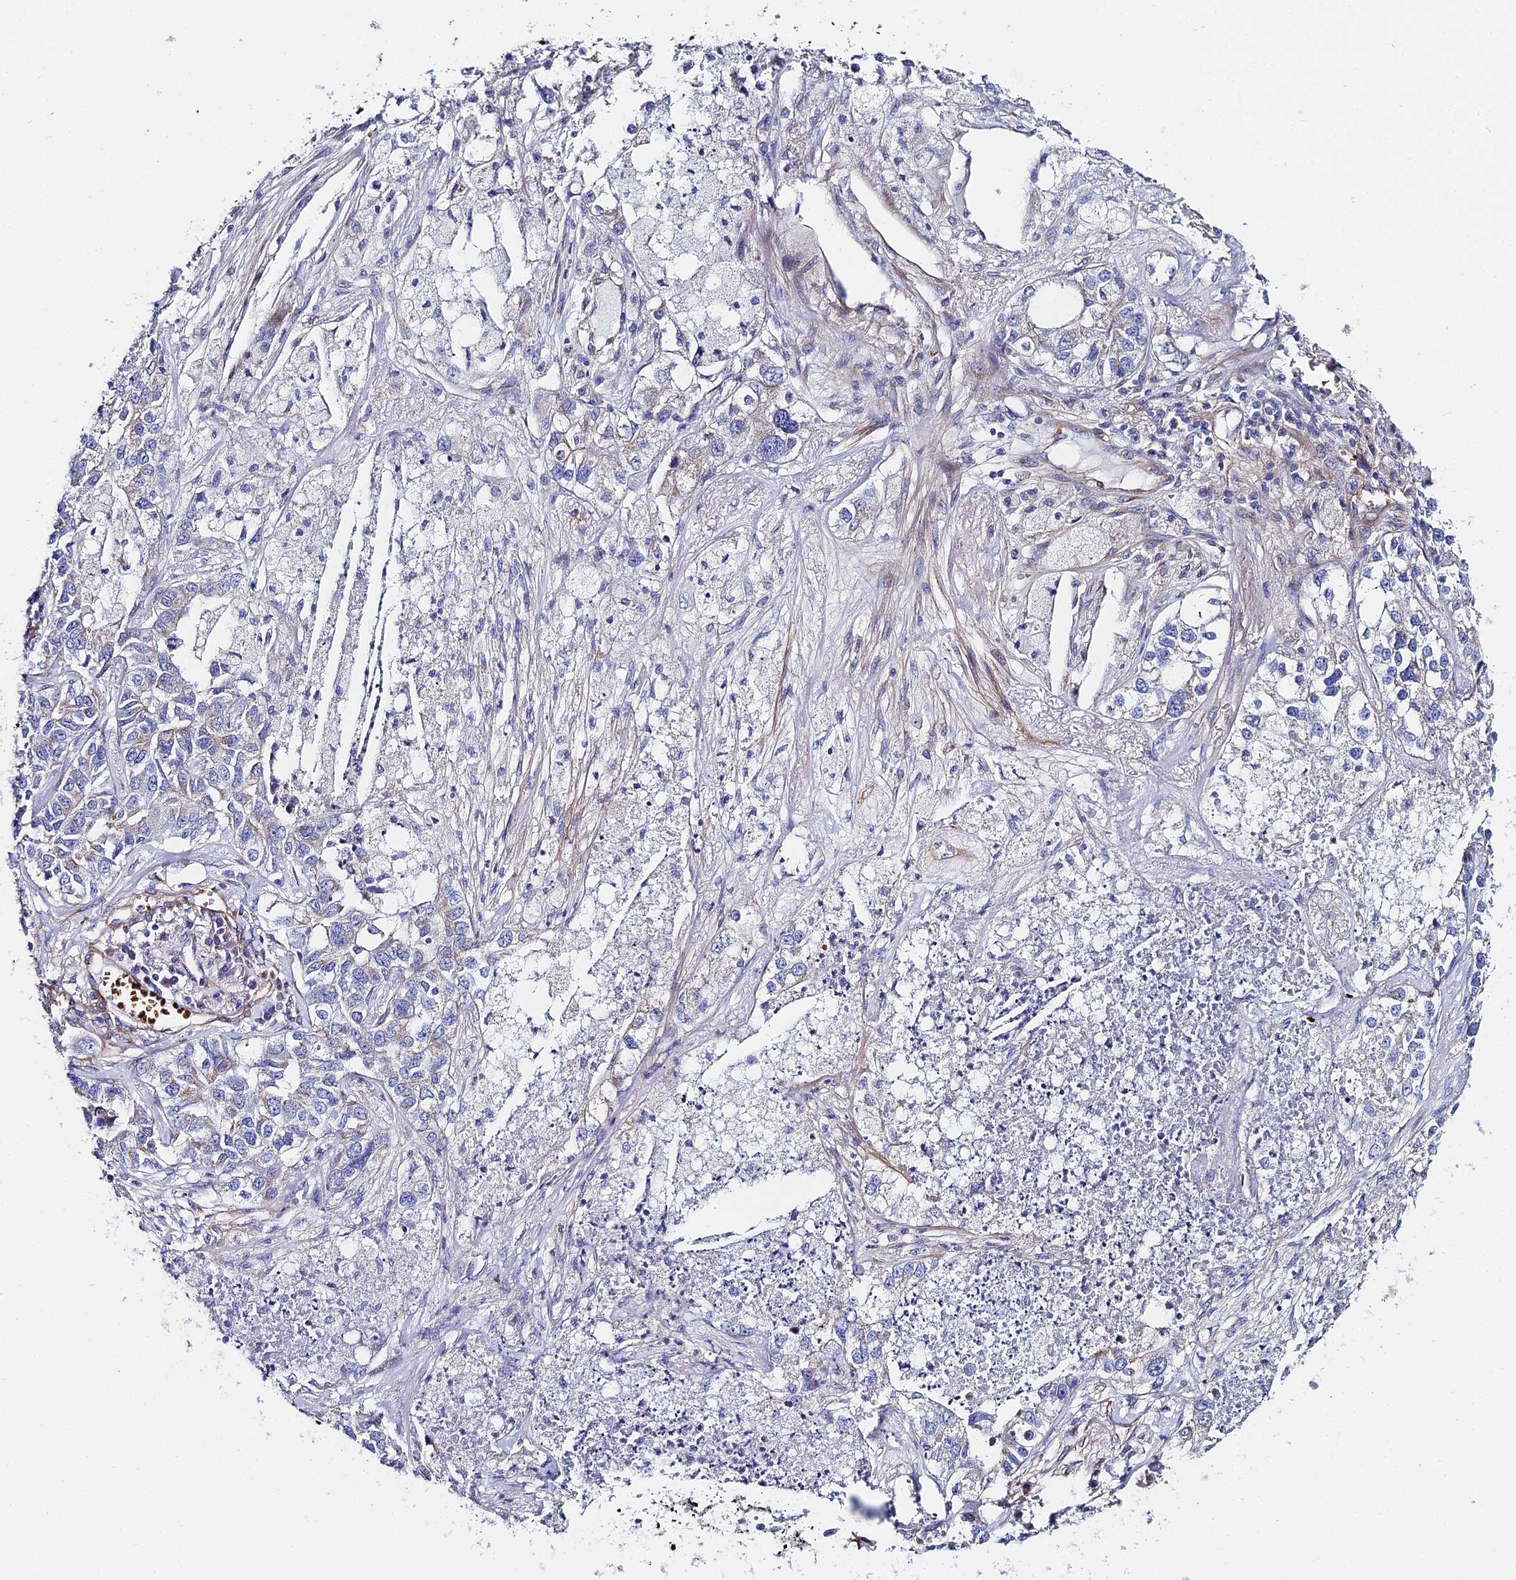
{"staining": {"intensity": "negative", "quantity": "none", "location": "none"}, "tissue": "lung cancer", "cell_type": "Tumor cells", "image_type": "cancer", "snomed": [{"axis": "morphology", "description": "Adenocarcinoma, NOS"}, {"axis": "topography", "description": "Lung"}], "caption": "Lung adenocarcinoma stained for a protein using IHC exhibits no staining tumor cells.", "gene": "ADGRF3", "patient": {"sex": "male", "age": 49}}